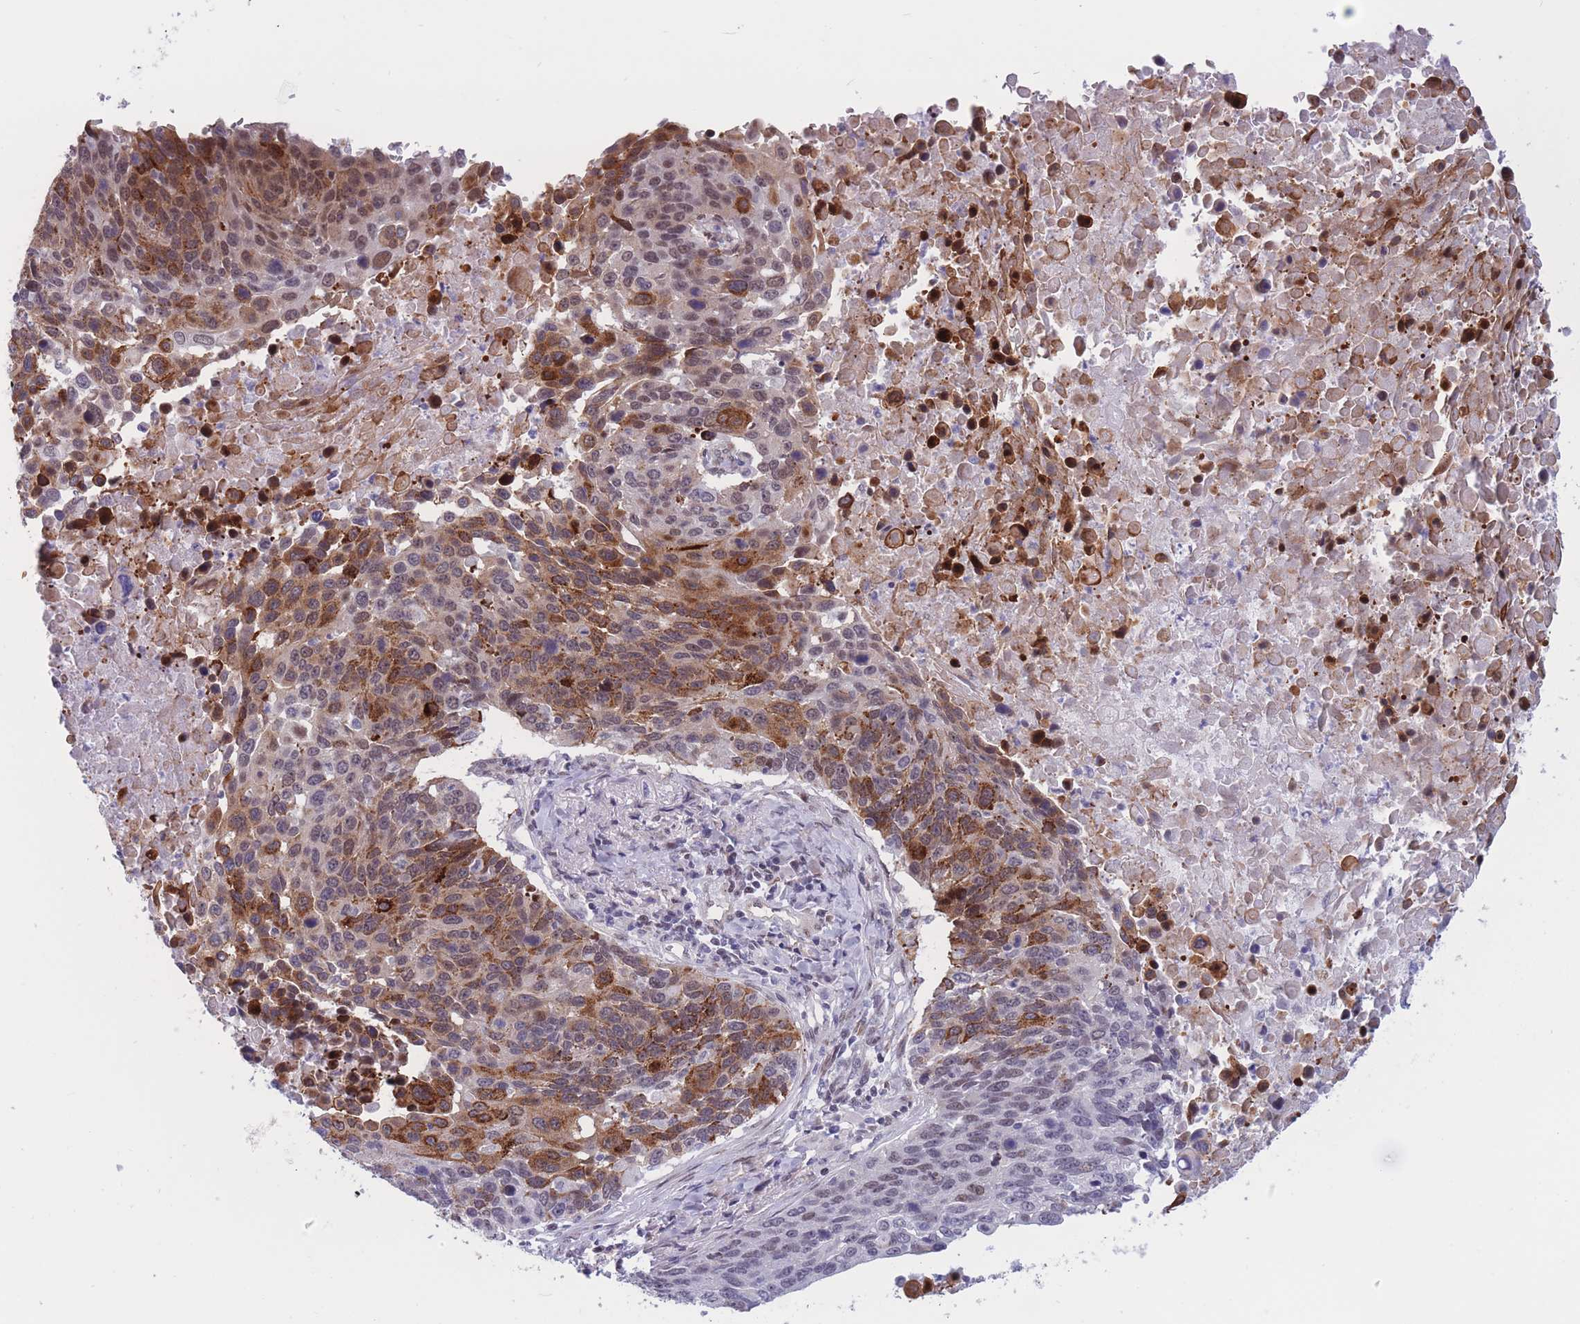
{"staining": {"intensity": "moderate", "quantity": "25%-75%", "location": "cytoplasmic/membranous"}, "tissue": "lung cancer", "cell_type": "Tumor cells", "image_type": "cancer", "snomed": [{"axis": "morphology", "description": "Normal tissue, NOS"}, {"axis": "morphology", "description": "Squamous cell carcinoma, NOS"}, {"axis": "topography", "description": "Lymph node"}, {"axis": "topography", "description": "Lung"}], "caption": "Protein expression analysis of squamous cell carcinoma (lung) exhibits moderate cytoplasmic/membranous positivity in about 25%-75% of tumor cells.", "gene": "BCL9L", "patient": {"sex": "male", "age": 66}}